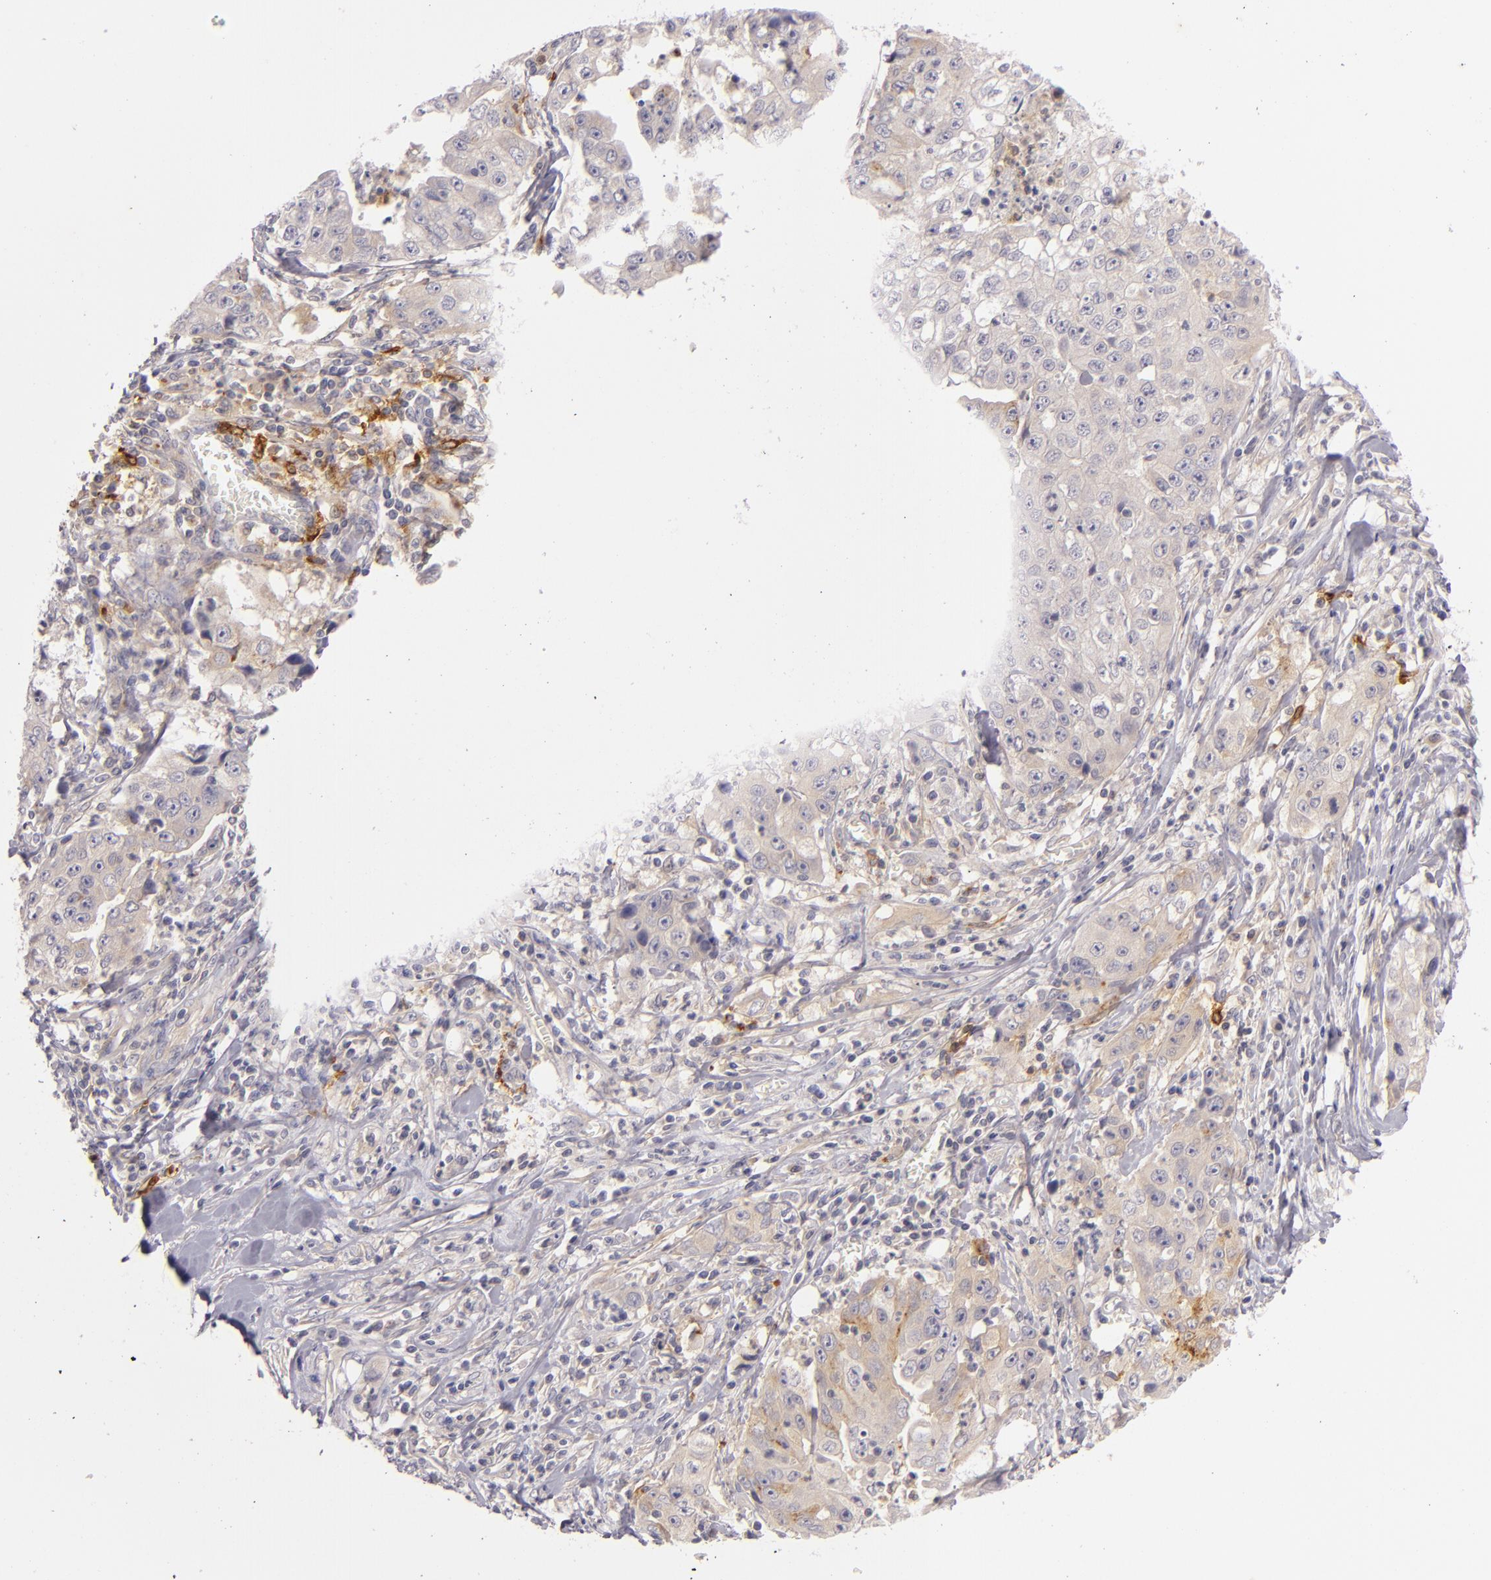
{"staining": {"intensity": "weak", "quantity": "25%-75%", "location": "cytoplasmic/membranous"}, "tissue": "lung cancer", "cell_type": "Tumor cells", "image_type": "cancer", "snomed": [{"axis": "morphology", "description": "Squamous cell carcinoma, NOS"}, {"axis": "topography", "description": "Lung"}], "caption": "Tumor cells reveal weak cytoplasmic/membranous expression in about 25%-75% of cells in lung cancer (squamous cell carcinoma). (DAB (3,3'-diaminobenzidine) IHC with brightfield microscopy, high magnification).", "gene": "CD83", "patient": {"sex": "male", "age": 64}}